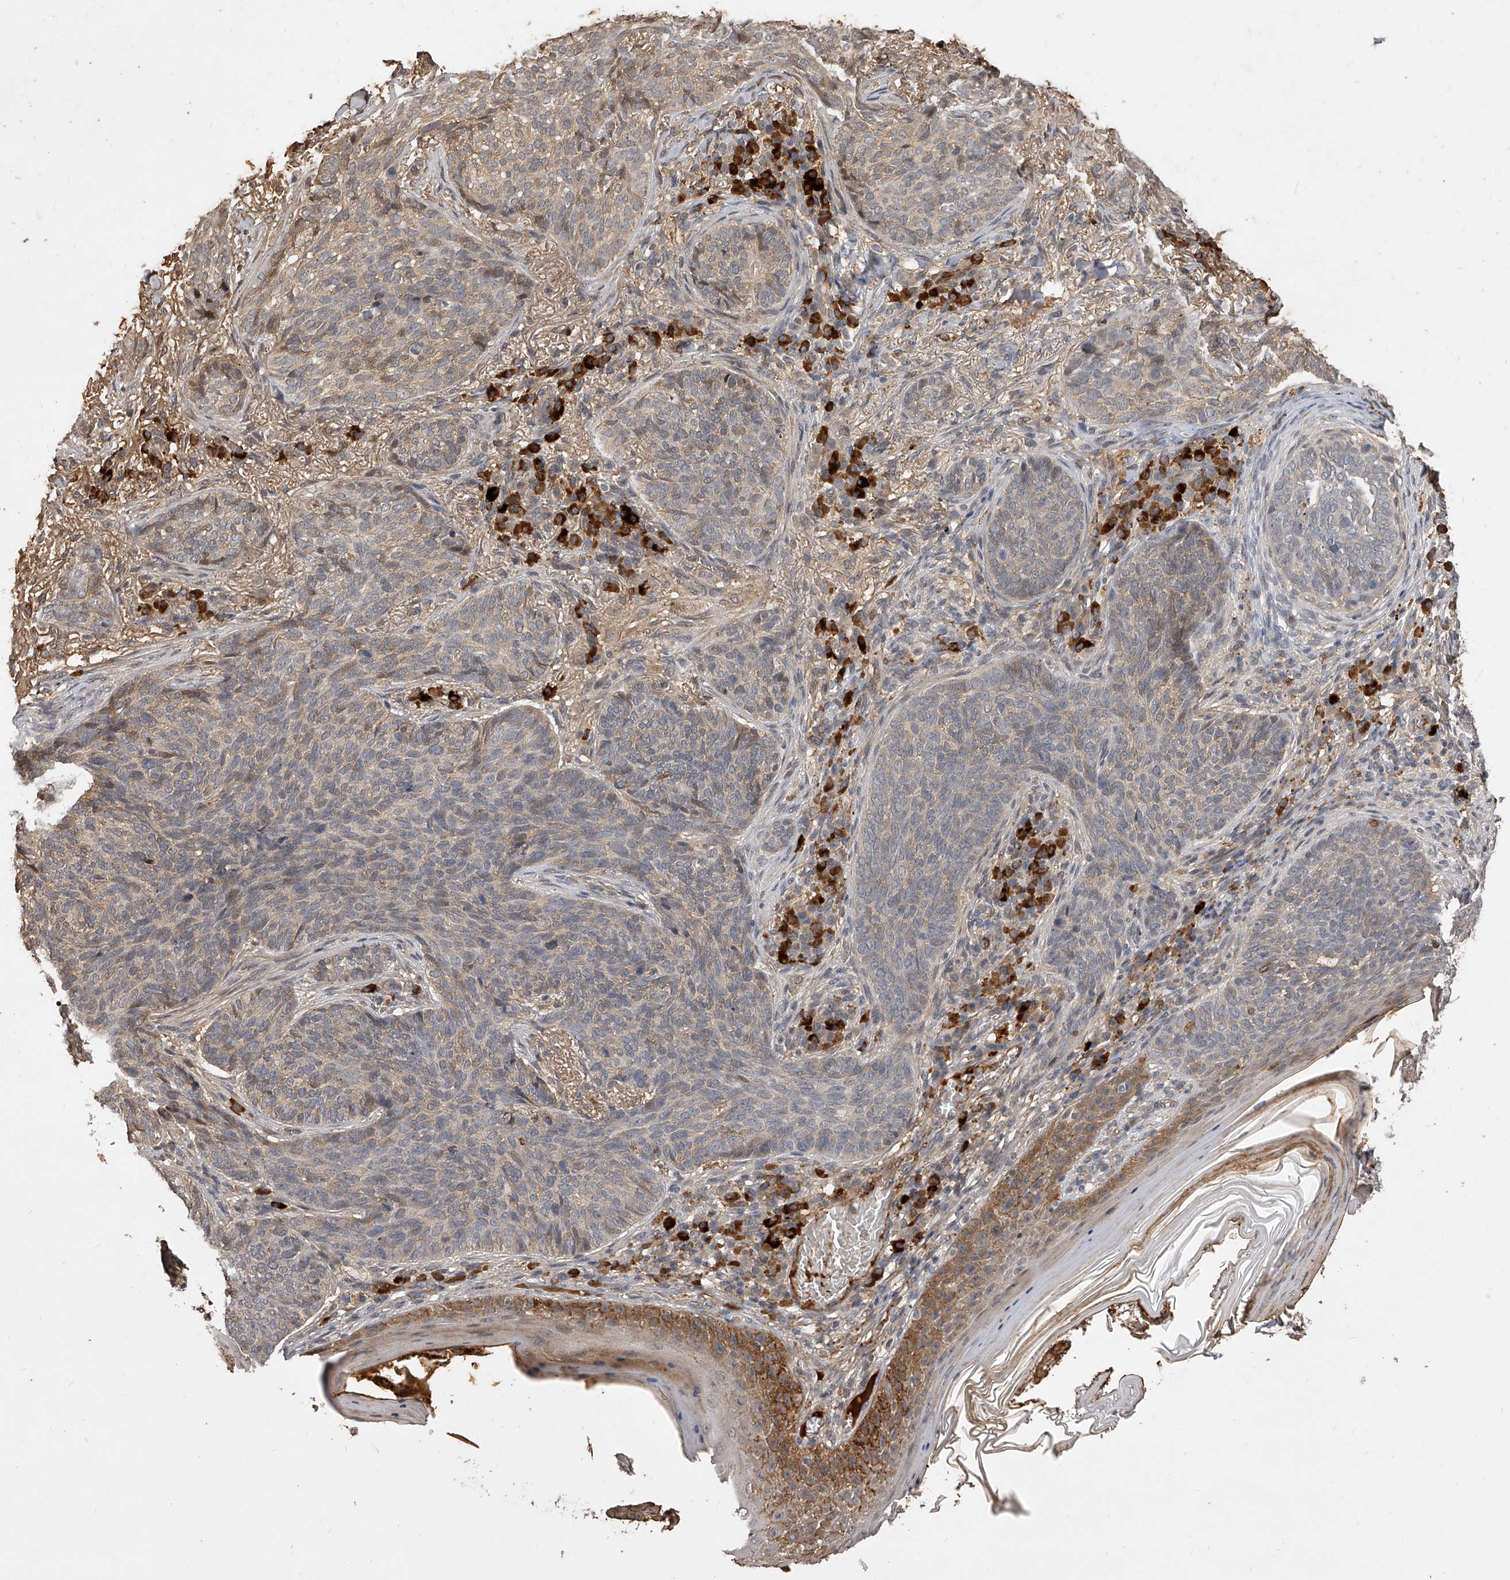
{"staining": {"intensity": "weak", "quantity": "<25%", "location": "cytoplasmic/membranous"}, "tissue": "skin cancer", "cell_type": "Tumor cells", "image_type": "cancer", "snomed": [{"axis": "morphology", "description": "Basal cell carcinoma"}, {"axis": "topography", "description": "Skin"}], "caption": "This is an IHC photomicrograph of human skin basal cell carcinoma. There is no expression in tumor cells.", "gene": "CFAP410", "patient": {"sex": "male", "age": 85}}